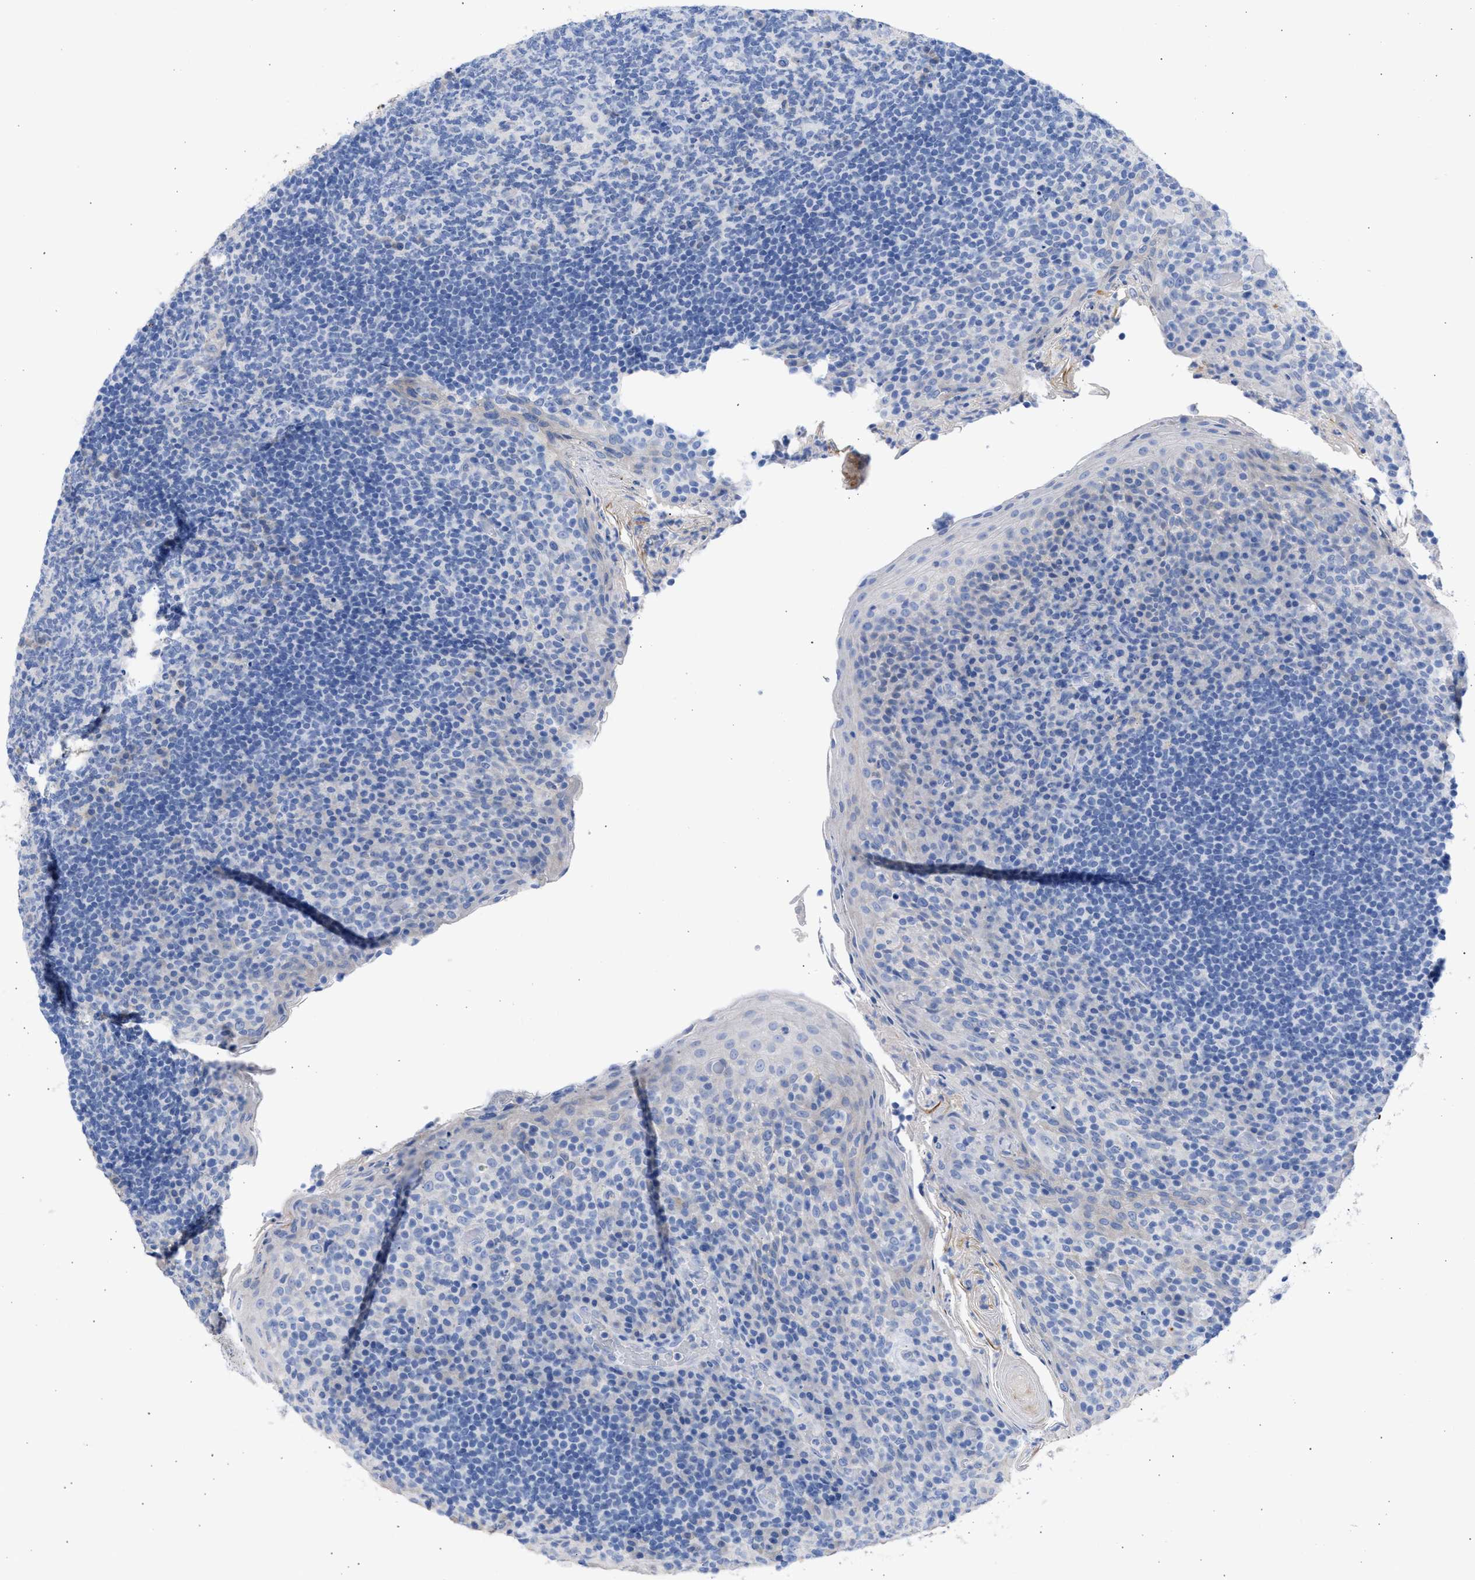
{"staining": {"intensity": "negative", "quantity": "none", "location": "none"}, "tissue": "tonsil", "cell_type": "Germinal center cells", "image_type": "normal", "snomed": [{"axis": "morphology", "description": "Normal tissue, NOS"}, {"axis": "topography", "description": "Tonsil"}], "caption": "Germinal center cells are negative for protein expression in unremarkable human tonsil. Brightfield microscopy of IHC stained with DAB (3,3'-diaminobenzidine) (brown) and hematoxylin (blue), captured at high magnification.", "gene": "RSPH1", "patient": {"sex": "male", "age": 17}}